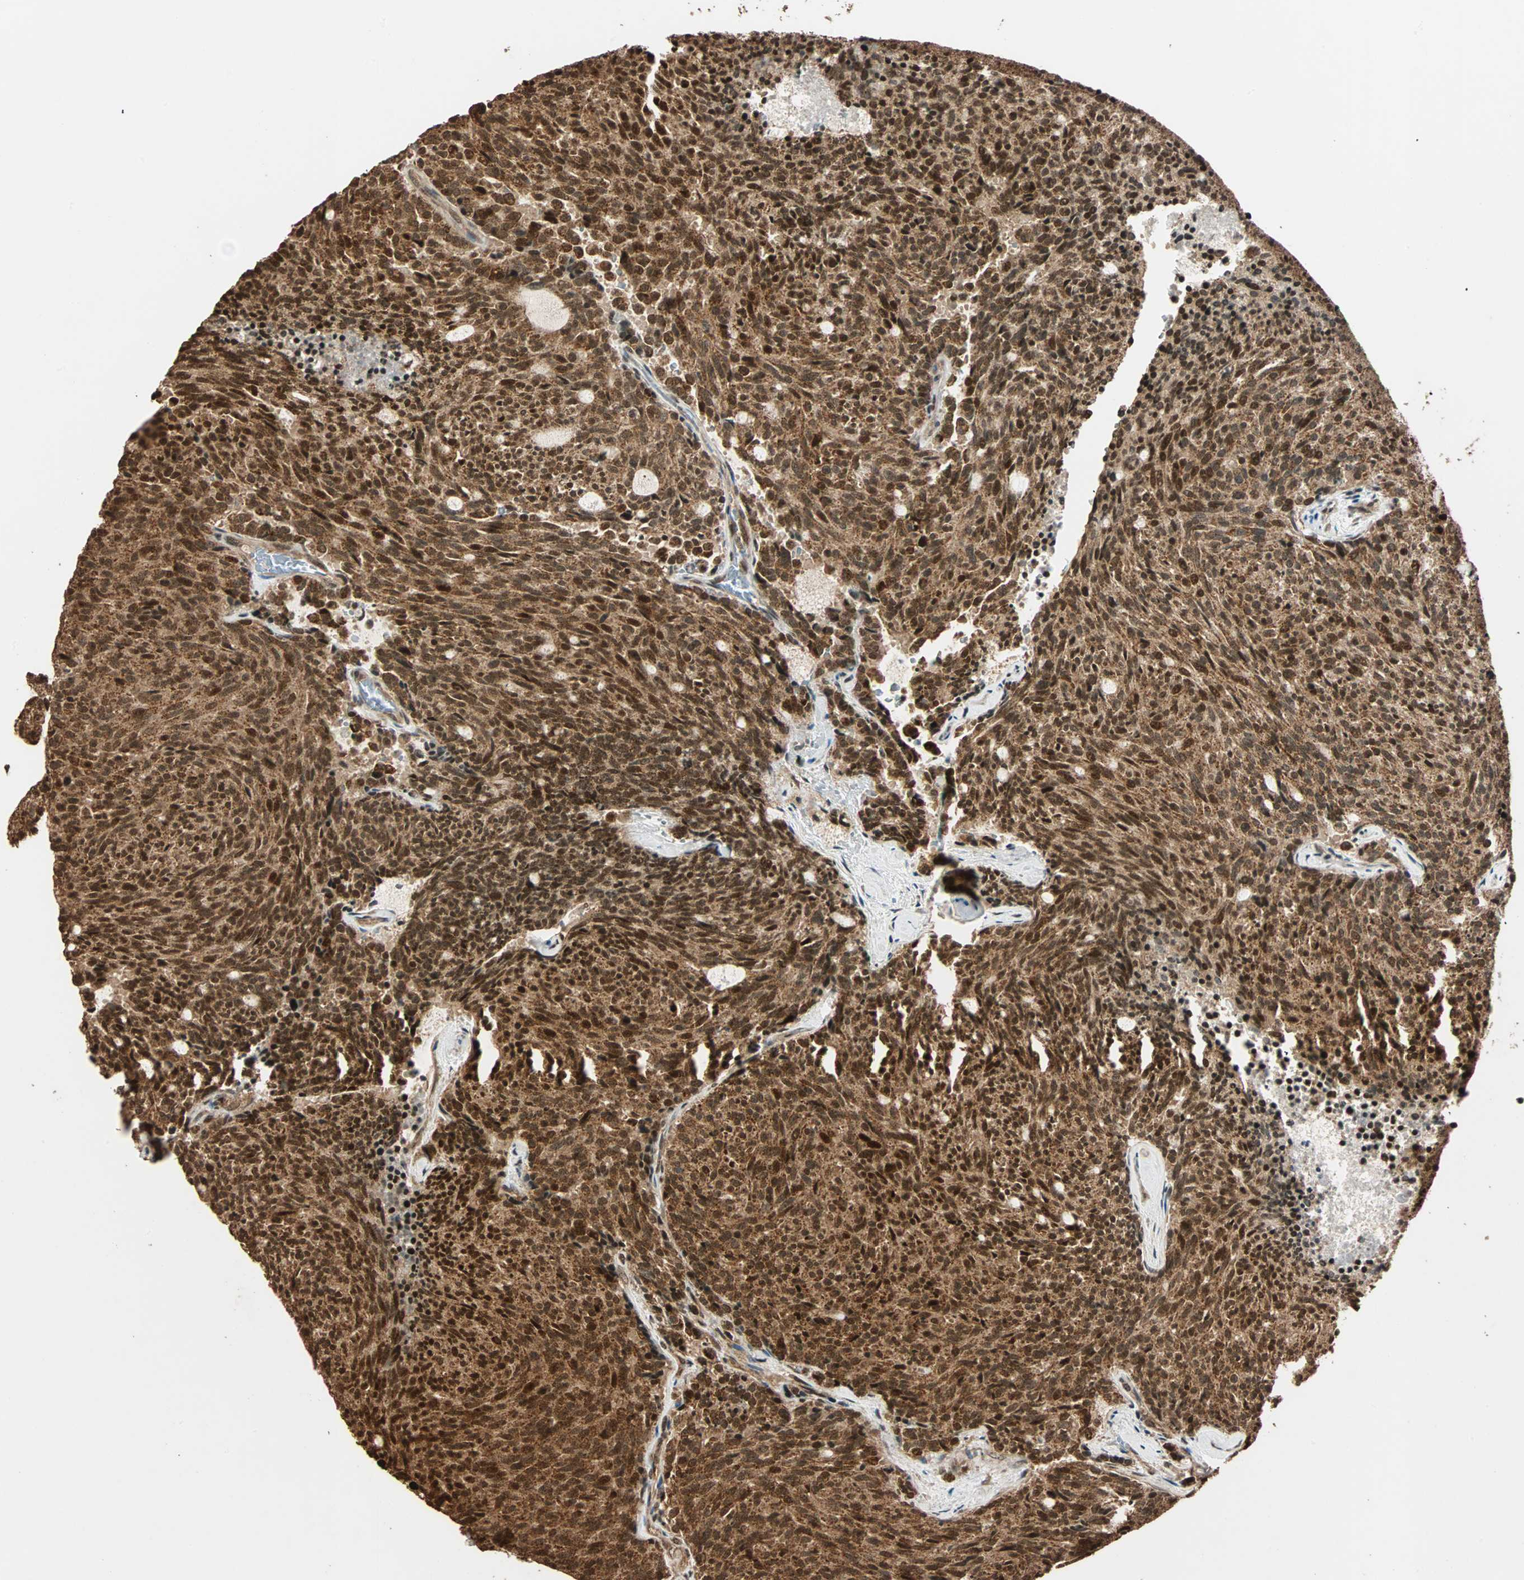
{"staining": {"intensity": "strong", "quantity": ">75%", "location": "cytoplasmic/membranous,nuclear"}, "tissue": "carcinoid", "cell_type": "Tumor cells", "image_type": "cancer", "snomed": [{"axis": "morphology", "description": "Carcinoid, malignant, NOS"}, {"axis": "topography", "description": "Pancreas"}], "caption": "Immunohistochemical staining of human carcinoid reveals high levels of strong cytoplasmic/membranous and nuclear staining in about >75% of tumor cells.", "gene": "ALKBH5", "patient": {"sex": "female", "age": 54}}